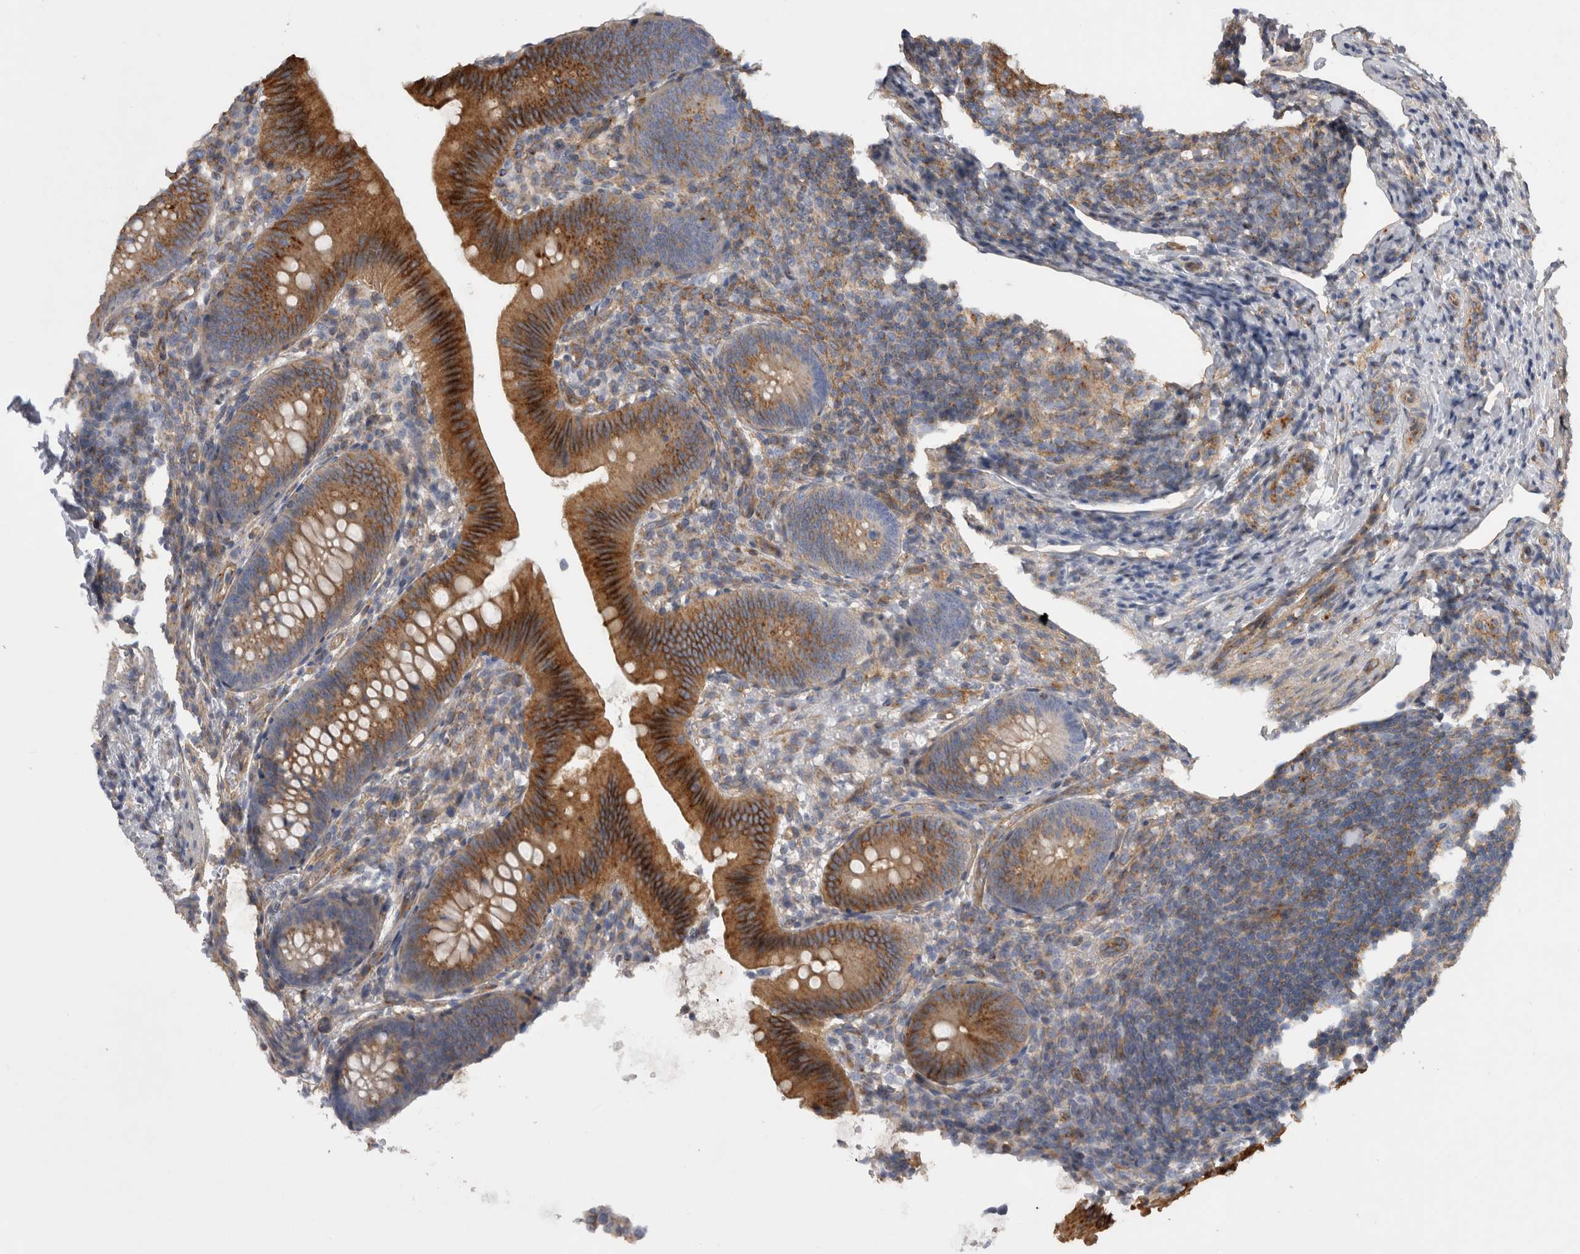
{"staining": {"intensity": "strong", "quantity": ">75%", "location": "cytoplasmic/membranous"}, "tissue": "appendix", "cell_type": "Glandular cells", "image_type": "normal", "snomed": [{"axis": "morphology", "description": "Normal tissue, NOS"}, {"axis": "topography", "description": "Appendix"}], "caption": "About >75% of glandular cells in unremarkable human appendix show strong cytoplasmic/membranous protein staining as visualized by brown immunohistochemical staining.", "gene": "ATXN3L", "patient": {"sex": "male", "age": 1}}